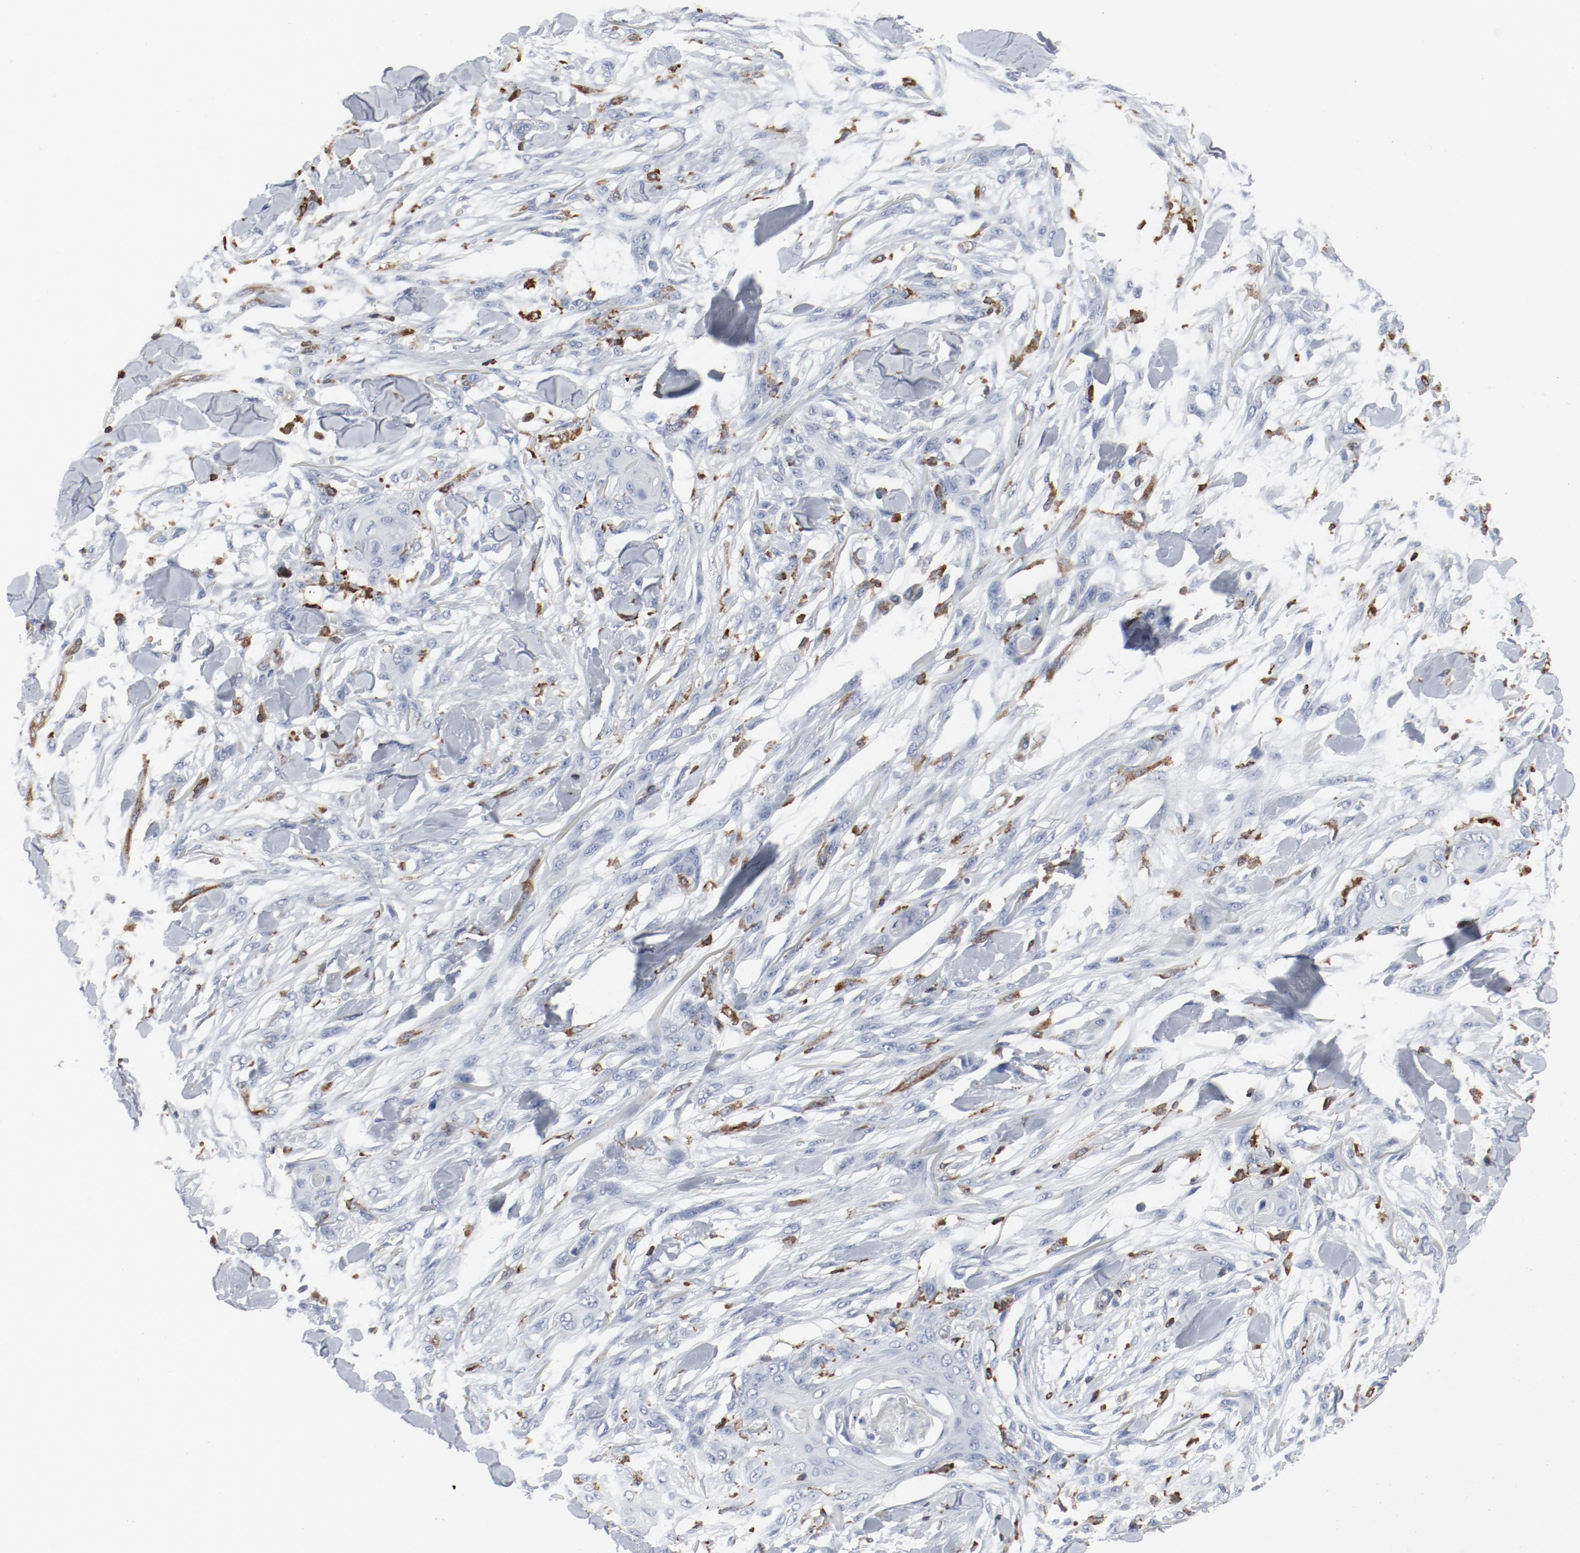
{"staining": {"intensity": "negative", "quantity": "none", "location": "none"}, "tissue": "skin cancer", "cell_type": "Tumor cells", "image_type": "cancer", "snomed": [{"axis": "morphology", "description": "Normal tissue, NOS"}, {"axis": "morphology", "description": "Squamous cell carcinoma, NOS"}, {"axis": "topography", "description": "Skin"}], "caption": "This is an immunohistochemistry micrograph of skin cancer (squamous cell carcinoma). There is no staining in tumor cells.", "gene": "LCP2", "patient": {"sex": "female", "age": 59}}